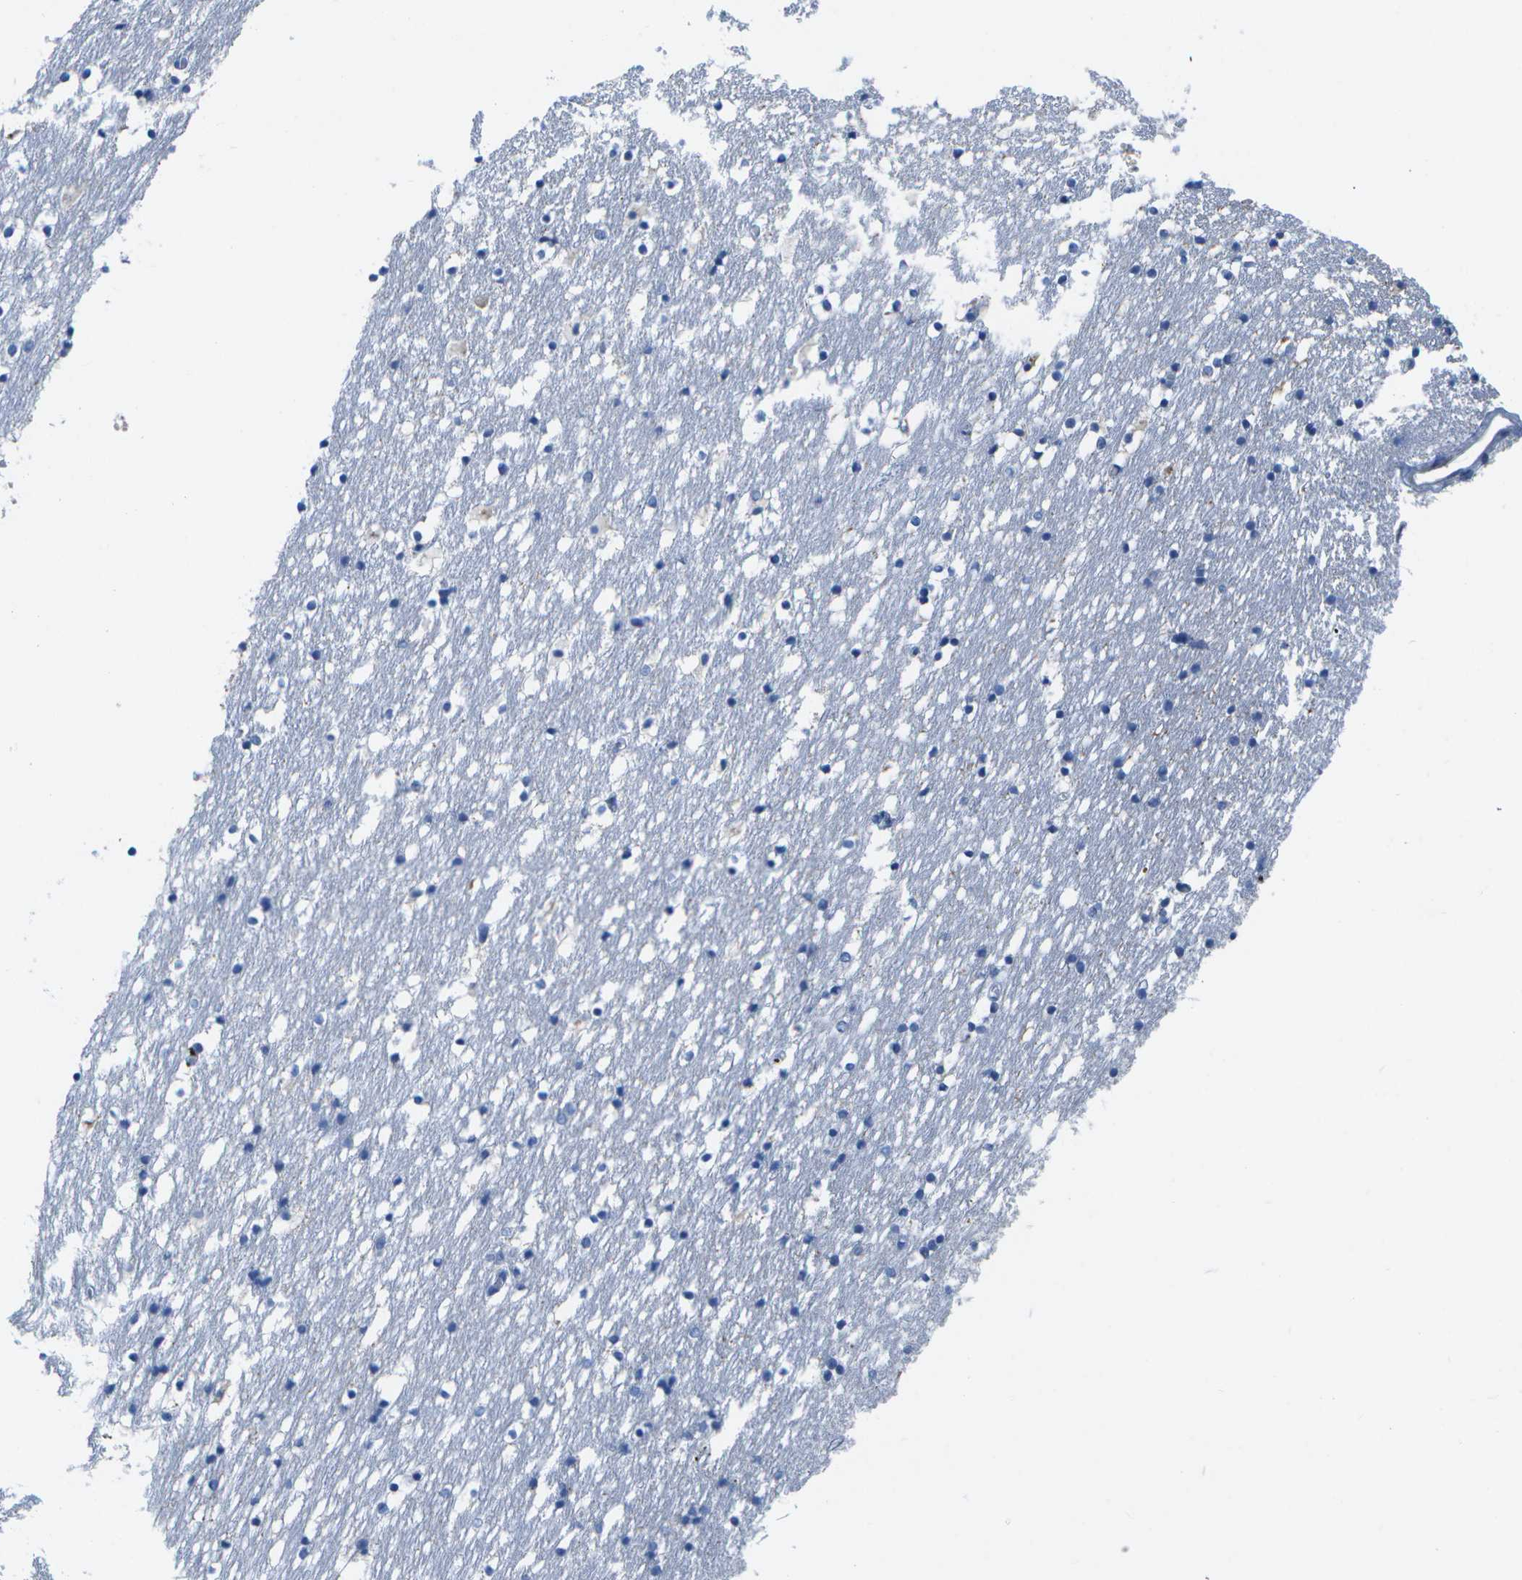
{"staining": {"intensity": "negative", "quantity": "none", "location": "none"}, "tissue": "caudate", "cell_type": "Glial cells", "image_type": "normal", "snomed": [{"axis": "morphology", "description": "Normal tissue, NOS"}, {"axis": "topography", "description": "Lateral ventricle wall"}], "caption": "Protein analysis of unremarkable caudate shows no significant expression in glial cells. Nuclei are stained in blue.", "gene": "DCT", "patient": {"sex": "male", "age": 45}}